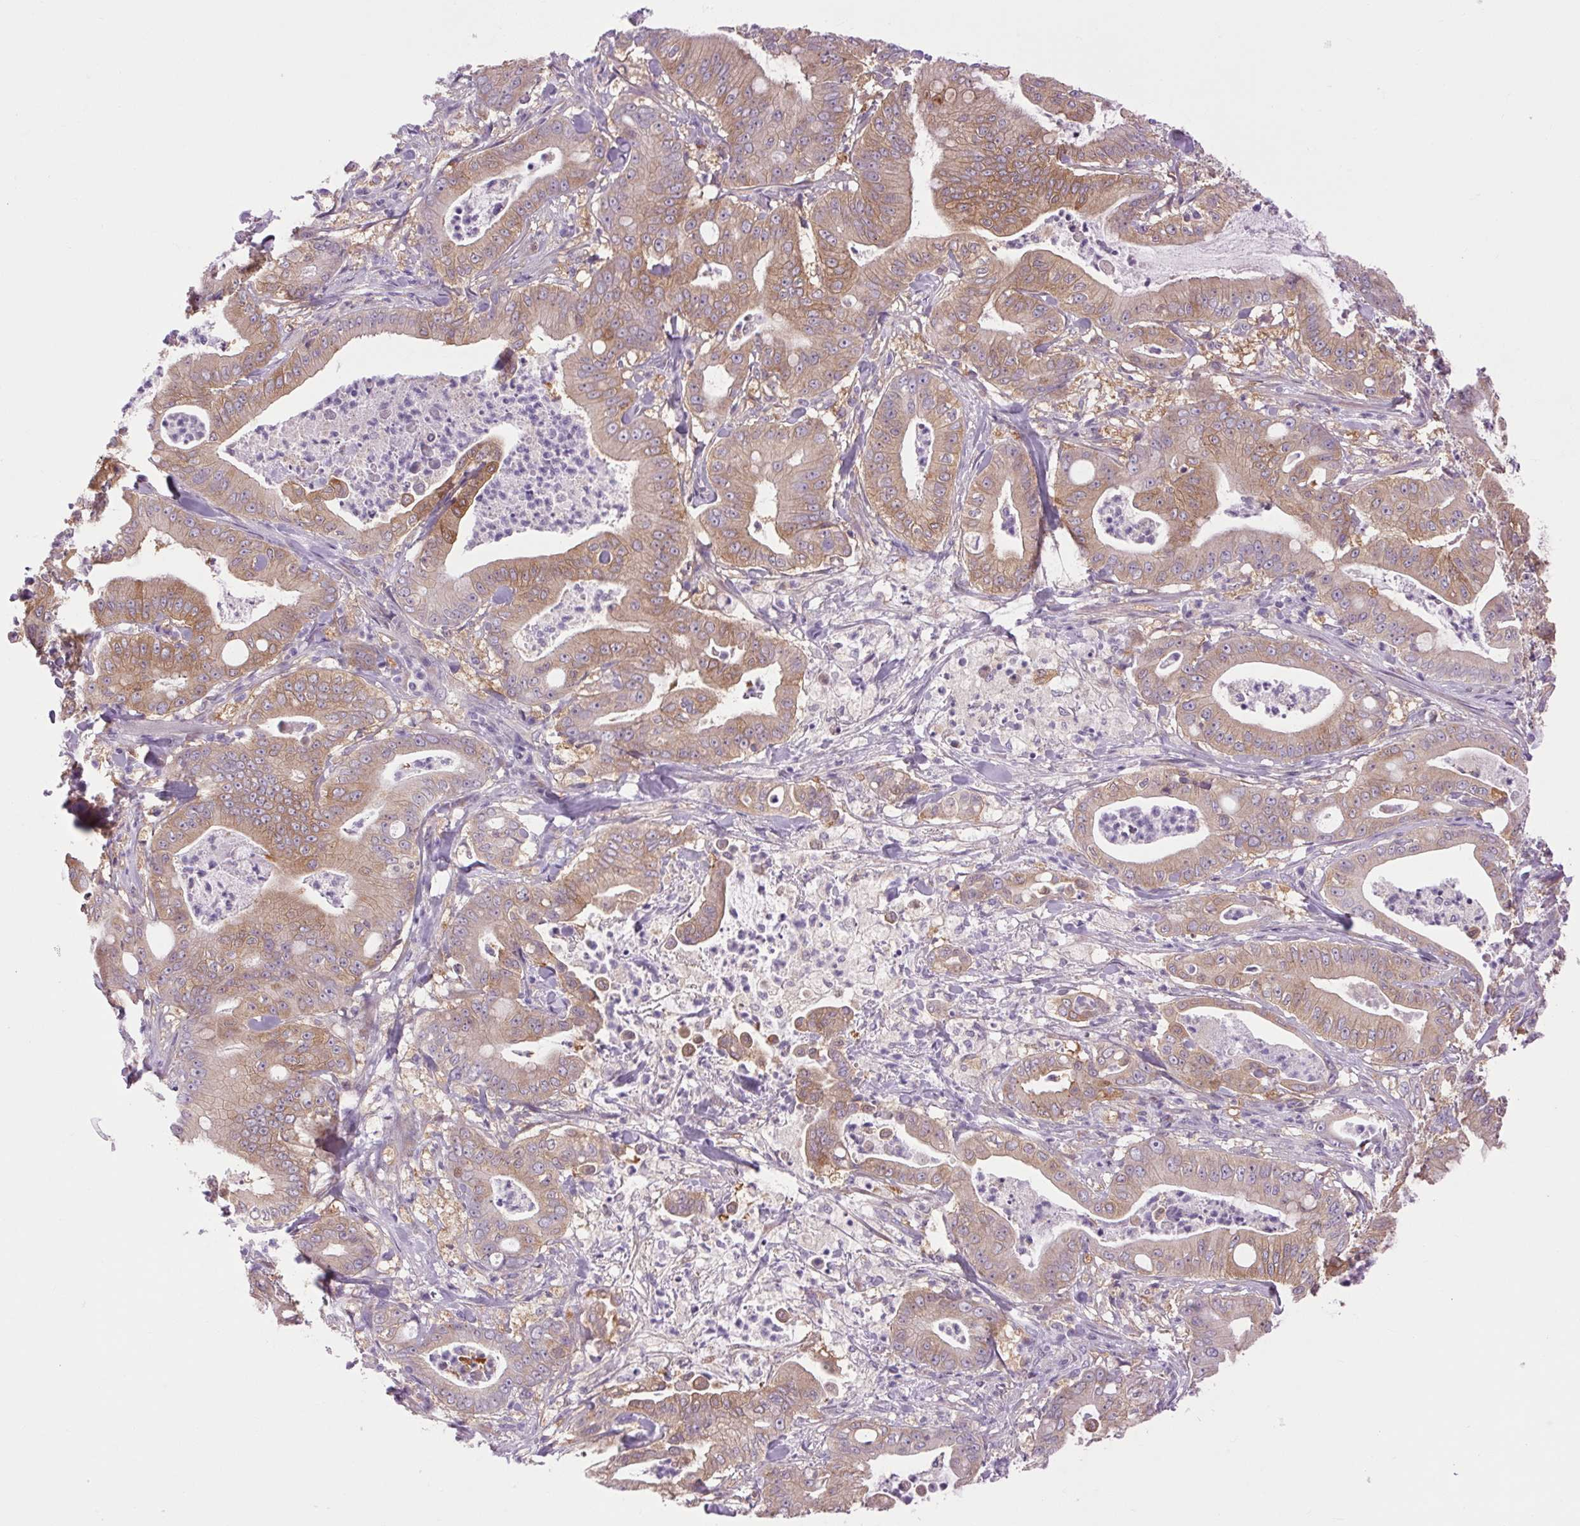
{"staining": {"intensity": "moderate", "quantity": "25%-75%", "location": "cytoplasmic/membranous"}, "tissue": "pancreatic cancer", "cell_type": "Tumor cells", "image_type": "cancer", "snomed": [{"axis": "morphology", "description": "Adenocarcinoma, NOS"}, {"axis": "topography", "description": "Pancreas"}], "caption": "Human adenocarcinoma (pancreatic) stained with a protein marker reveals moderate staining in tumor cells.", "gene": "SOWAHC", "patient": {"sex": "male", "age": 71}}